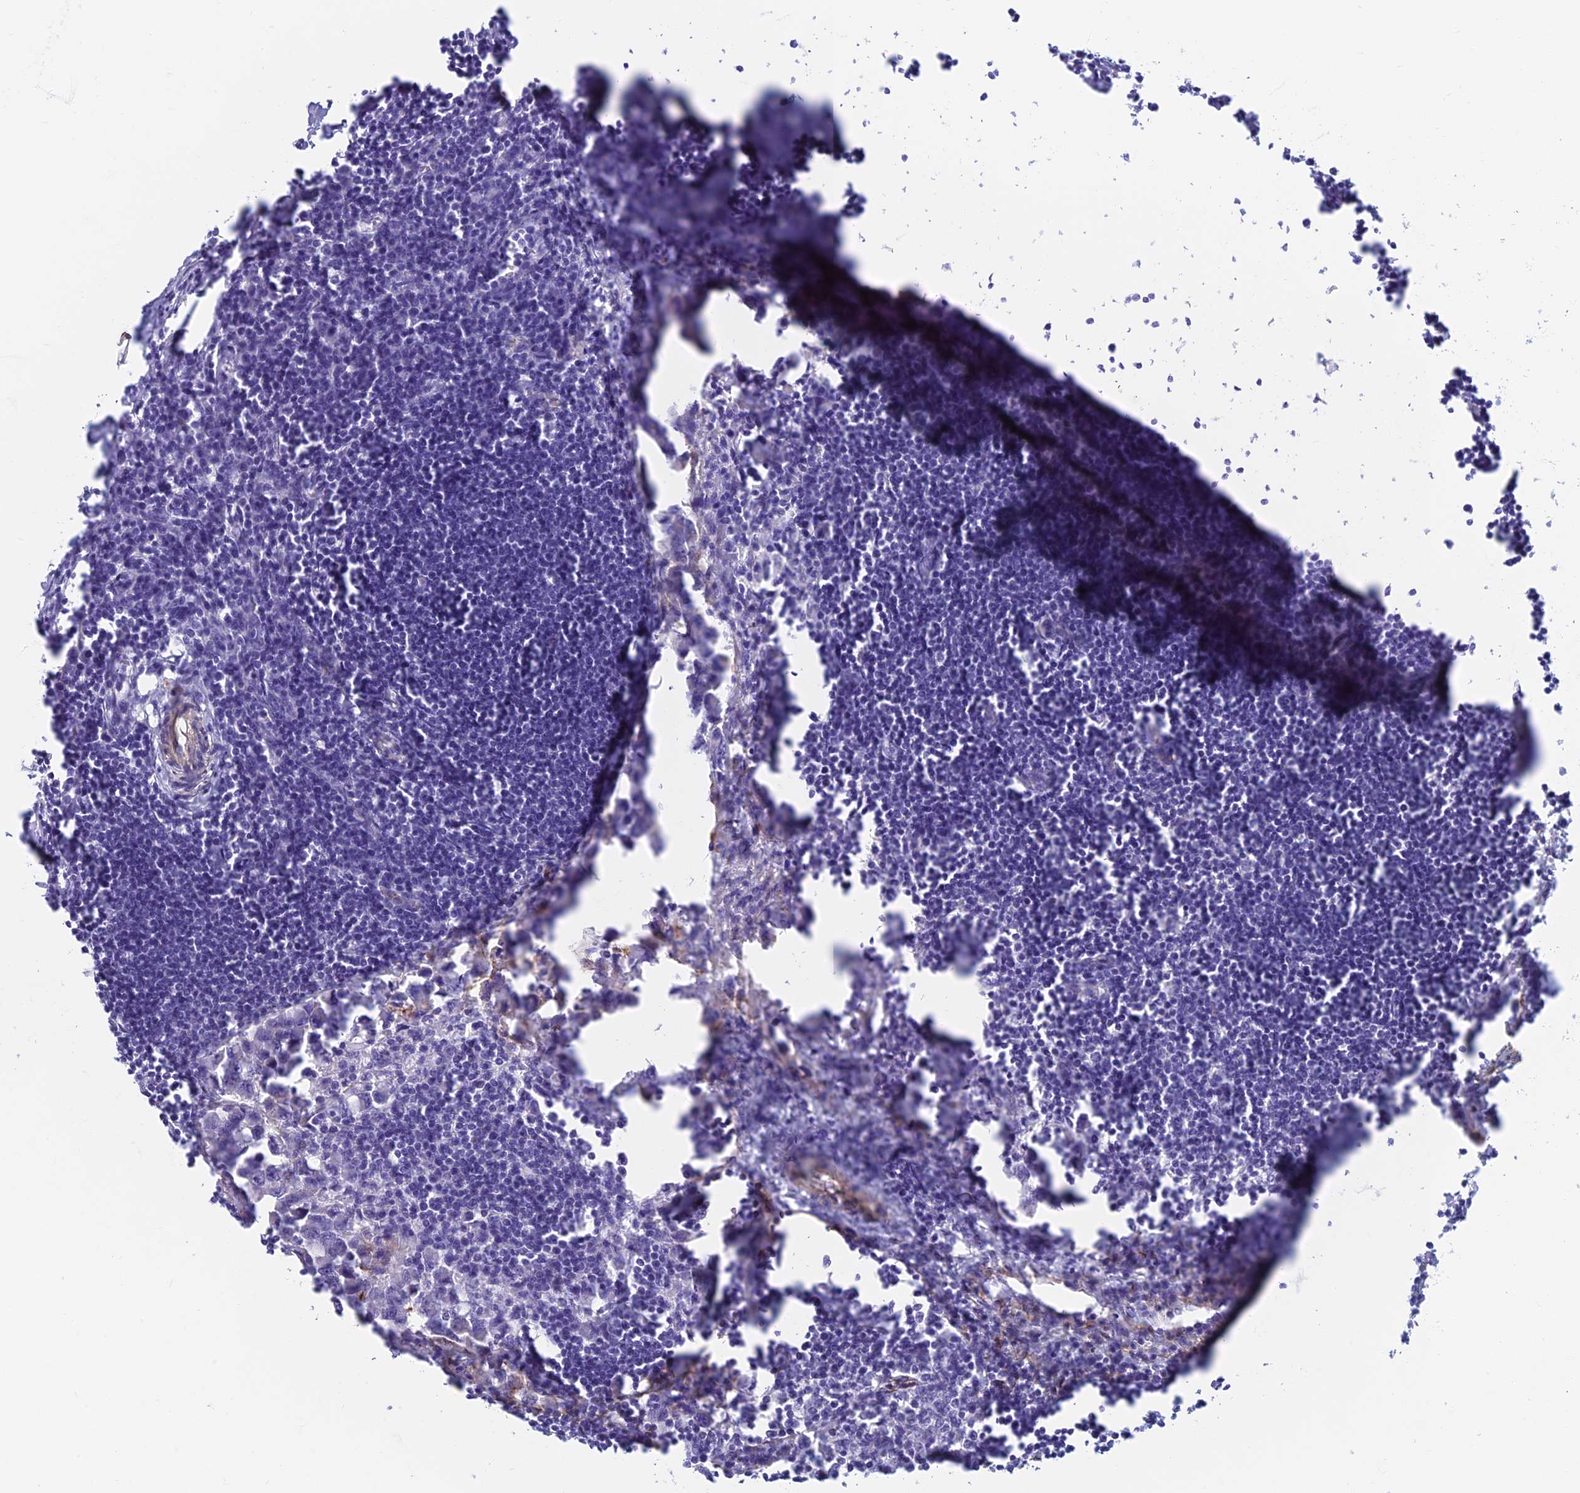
{"staining": {"intensity": "negative", "quantity": "none", "location": "none"}, "tissue": "lymph node", "cell_type": "Germinal center cells", "image_type": "normal", "snomed": [{"axis": "morphology", "description": "Normal tissue, NOS"}, {"axis": "morphology", "description": "Malignant melanoma, Metastatic site"}, {"axis": "topography", "description": "Lymph node"}], "caption": "High power microscopy micrograph of an immunohistochemistry (IHC) photomicrograph of normal lymph node, revealing no significant expression in germinal center cells.", "gene": "ETFRF1", "patient": {"sex": "male", "age": 41}}